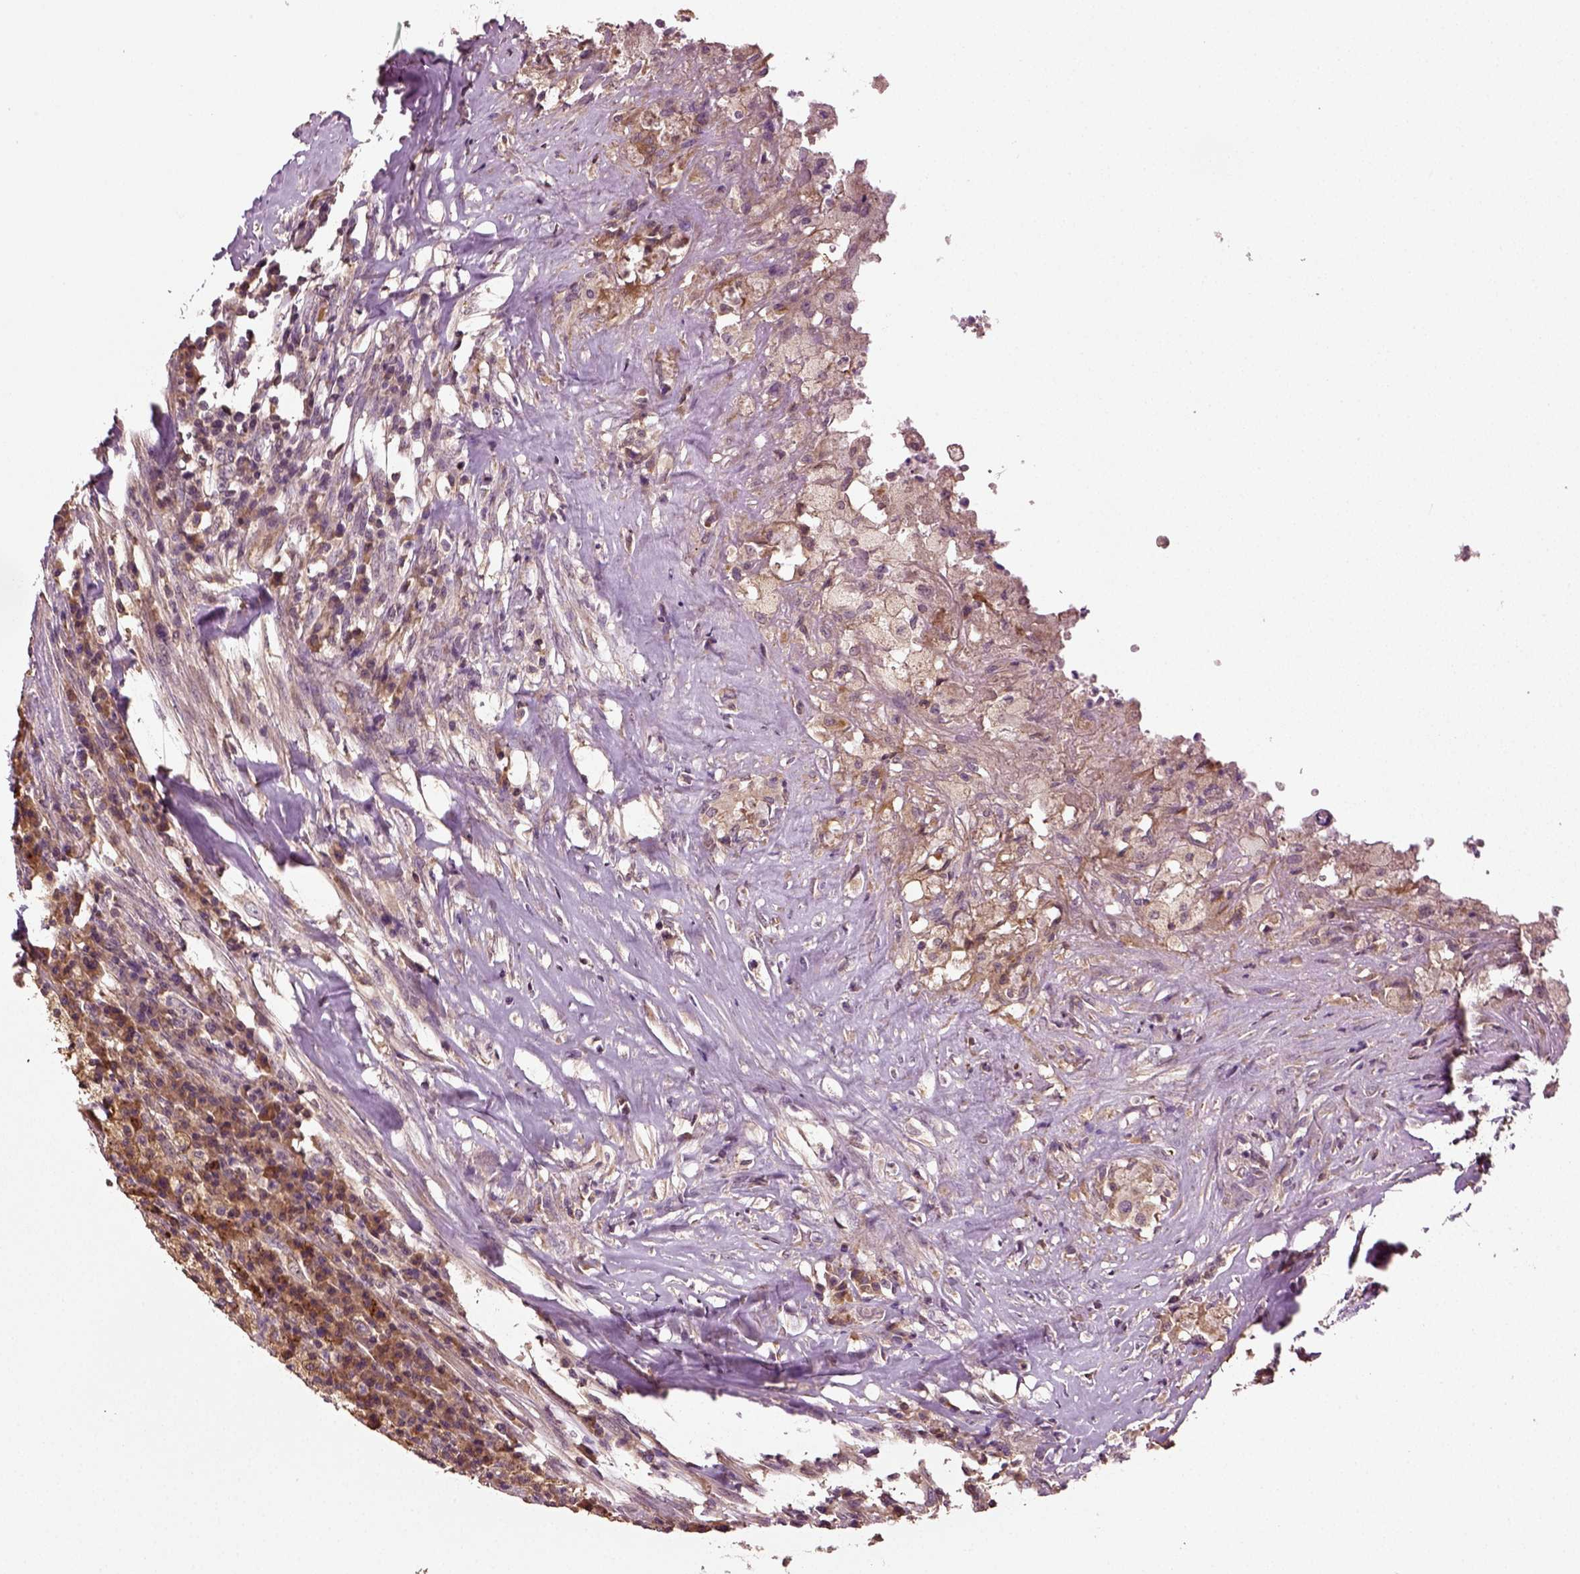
{"staining": {"intensity": "moderate", "quantity": "25%-75%", "location": "cytoplasmic/membranous"}, "tissue": "testis cancer", "cell_type": "Tumor cells", "image_type": "cancer", "snomed": [{"axis": "morphology", "description": "Necrosis, NOS"}, {"axis": "morphology", "description": "Carcinoma, Embryonal, NOS"}, {"axis": "topography", "description": "Testis"}], "caption": "The immunohistochemical stain highlights moderate cytoplasmic/membranous staining in tumor cells of embryonal carcinoma (testis) tissue.", "gene": "ERV3-1", "patient": {"sex": "male", "age": 19}}